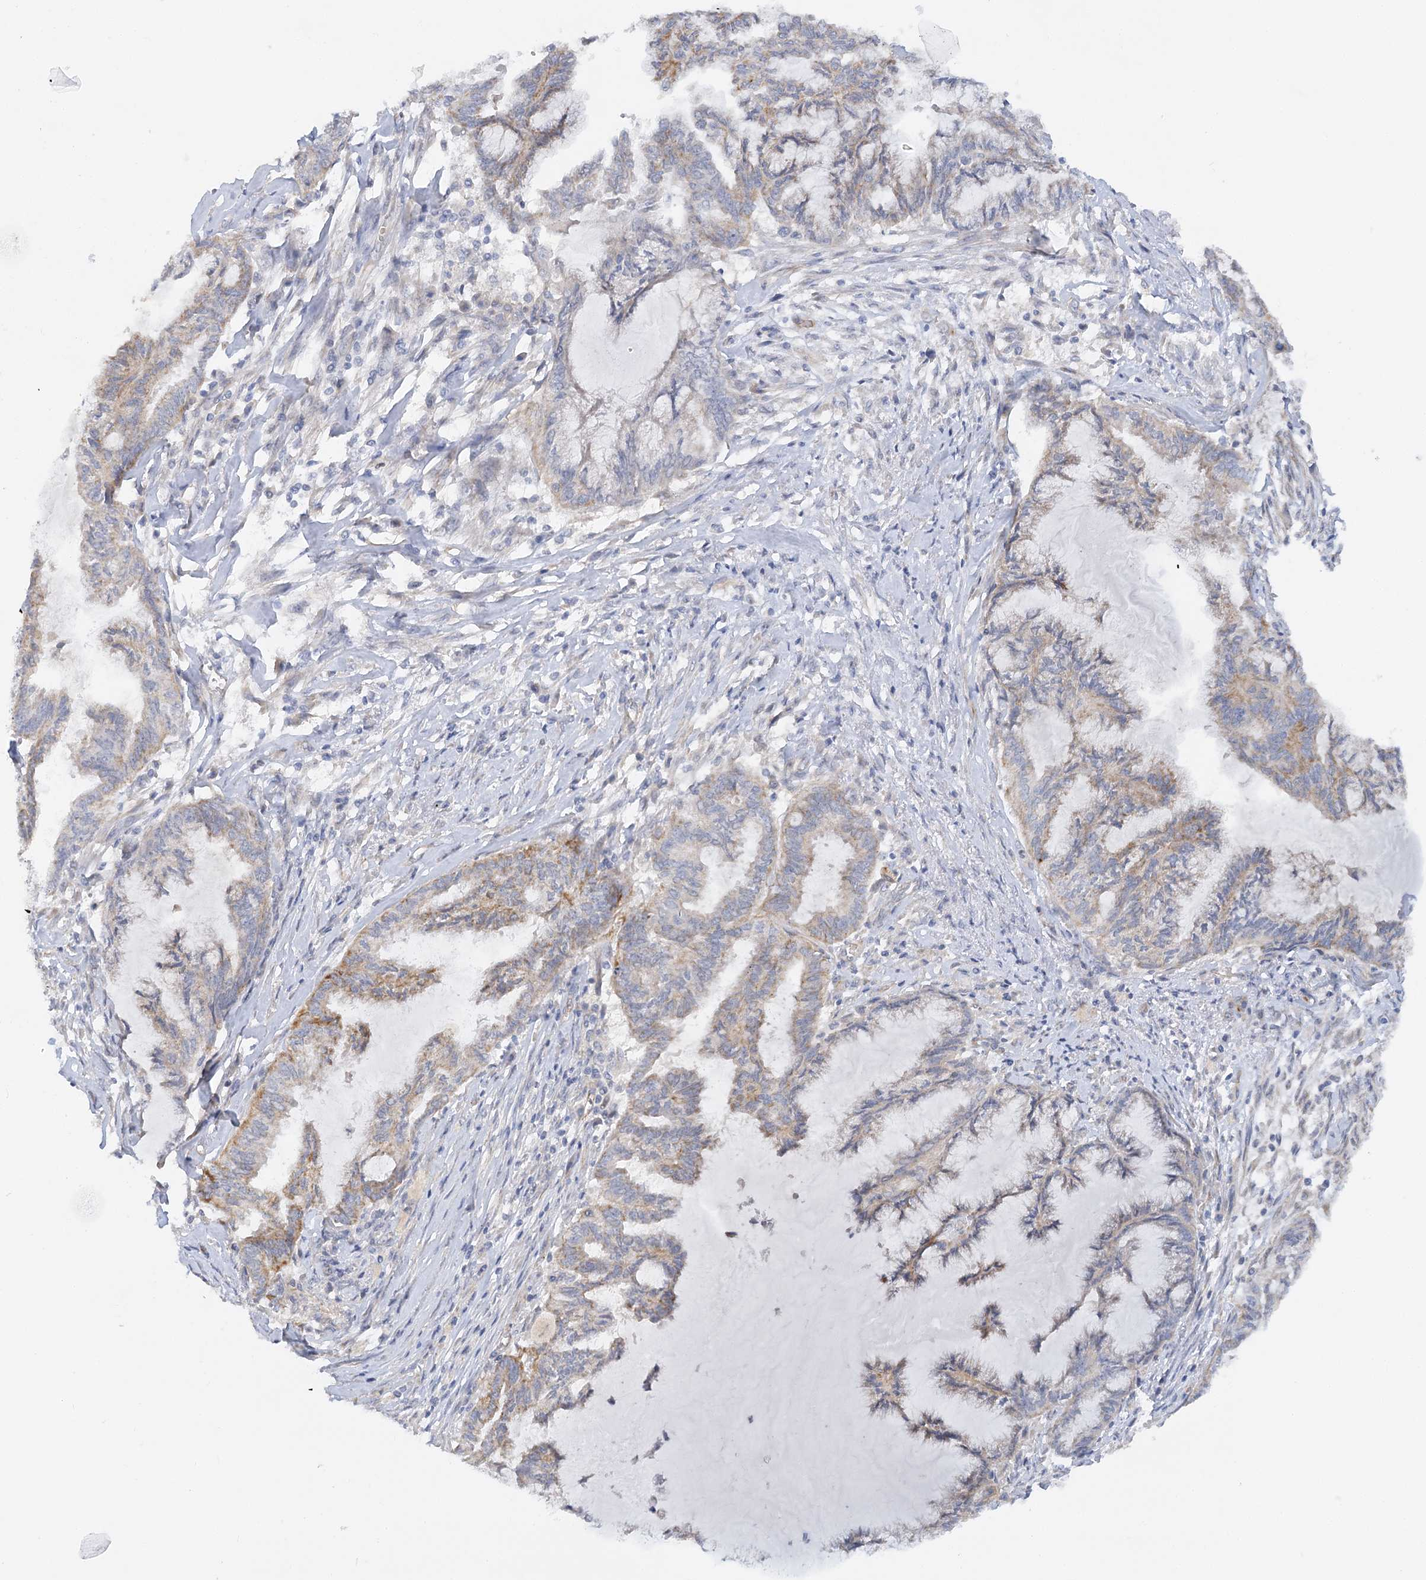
{"staining": {"intensity": "weak", "quantity": "25%-75%", "location": "cytoplasmic/membranous"}, "tissue": "endometrial cancer", "cell_type": "Tumor cells", "image_type": "cancer", "snomed": [{"axis": "morphology", "description": "Adenocarcinoma, NOS"}, {"axis": "topography", "description": "Endometrium"}], "caption": "The immunohistochemical stain labels weak cytoplasmic/membranous expression in tumor cells of endometrial adenocarcinoma tissue. (IHC, brightfield microscopy, high magnification).", "gene": "NELL2", "patient": {"sex": "female", "age": 86}}